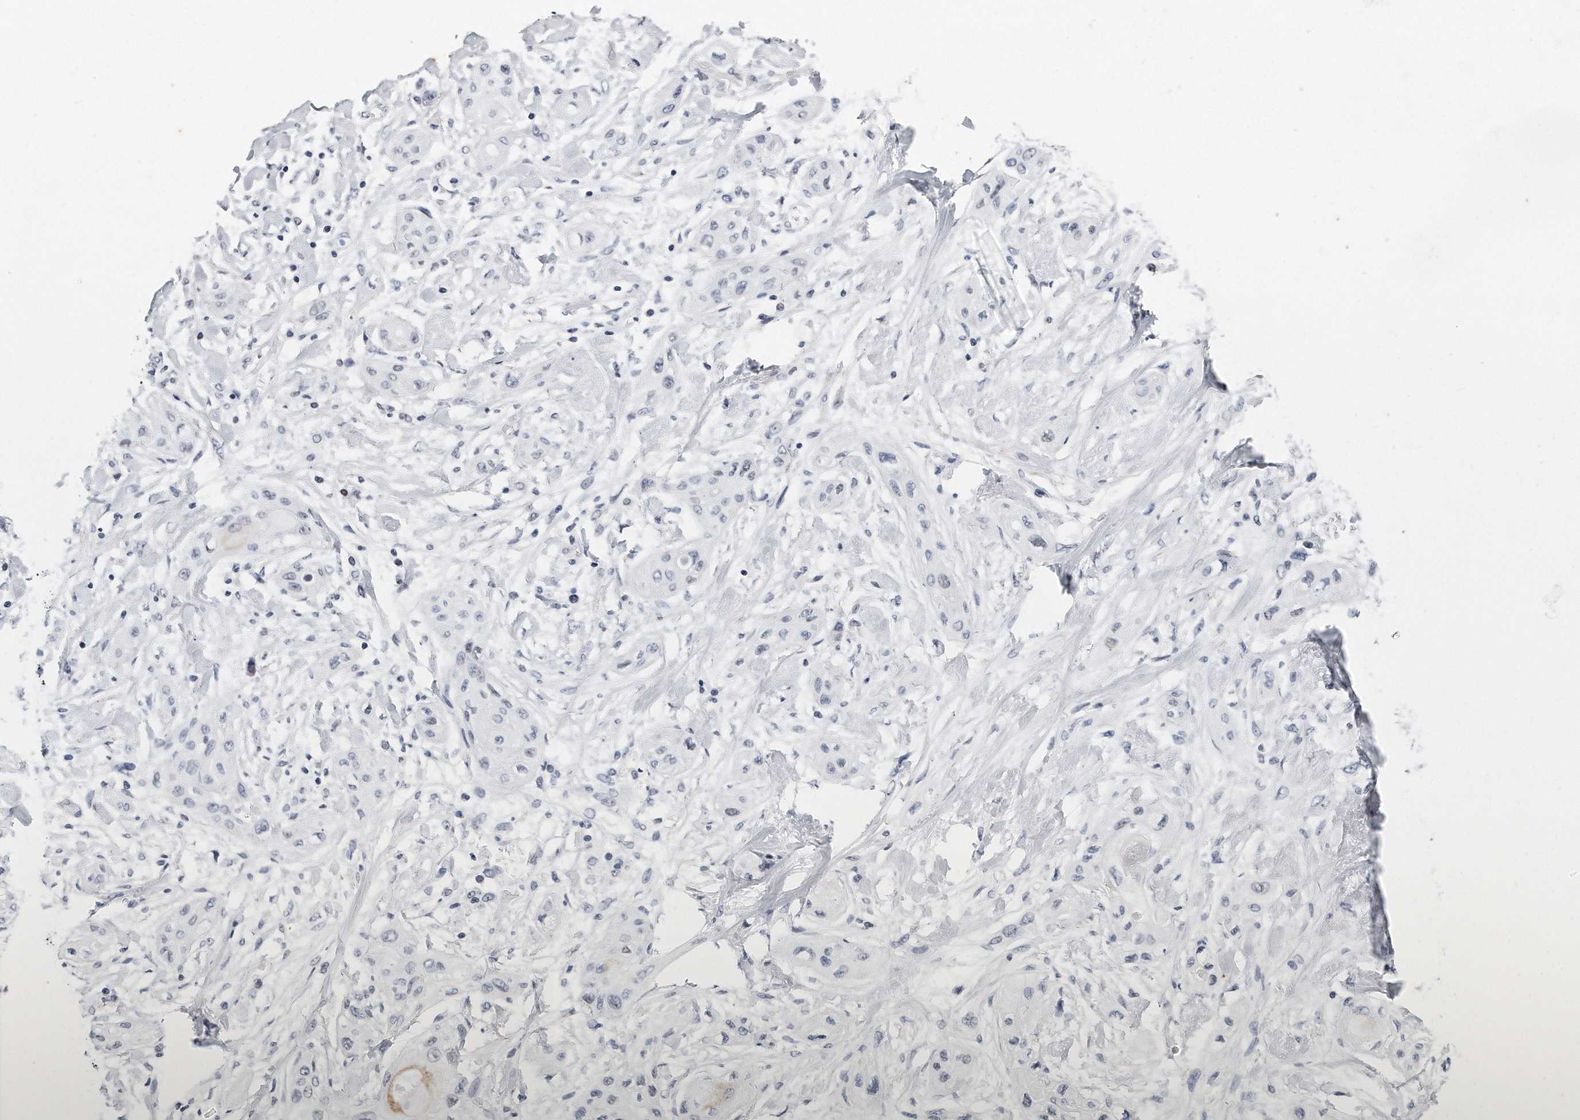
{"staining": {"intensity": "negative", "quantity": "none", "location": "none"}, "tissue": "lung cancer", "cell_type": "Tumor cells", "image_type": "cancer", "snomed": [{"axis": "morphology", "description": "Squamous cell carcinoma, NOS"}, {"axis": "topography", "description": "Lung"}], "caption": "This is an immunohistochemistry photomicrograph of lung cancer. There is no expression in tumor cells.", "gene": "TFCP2L1", "patient": {"sex": "female", "age": 47}}